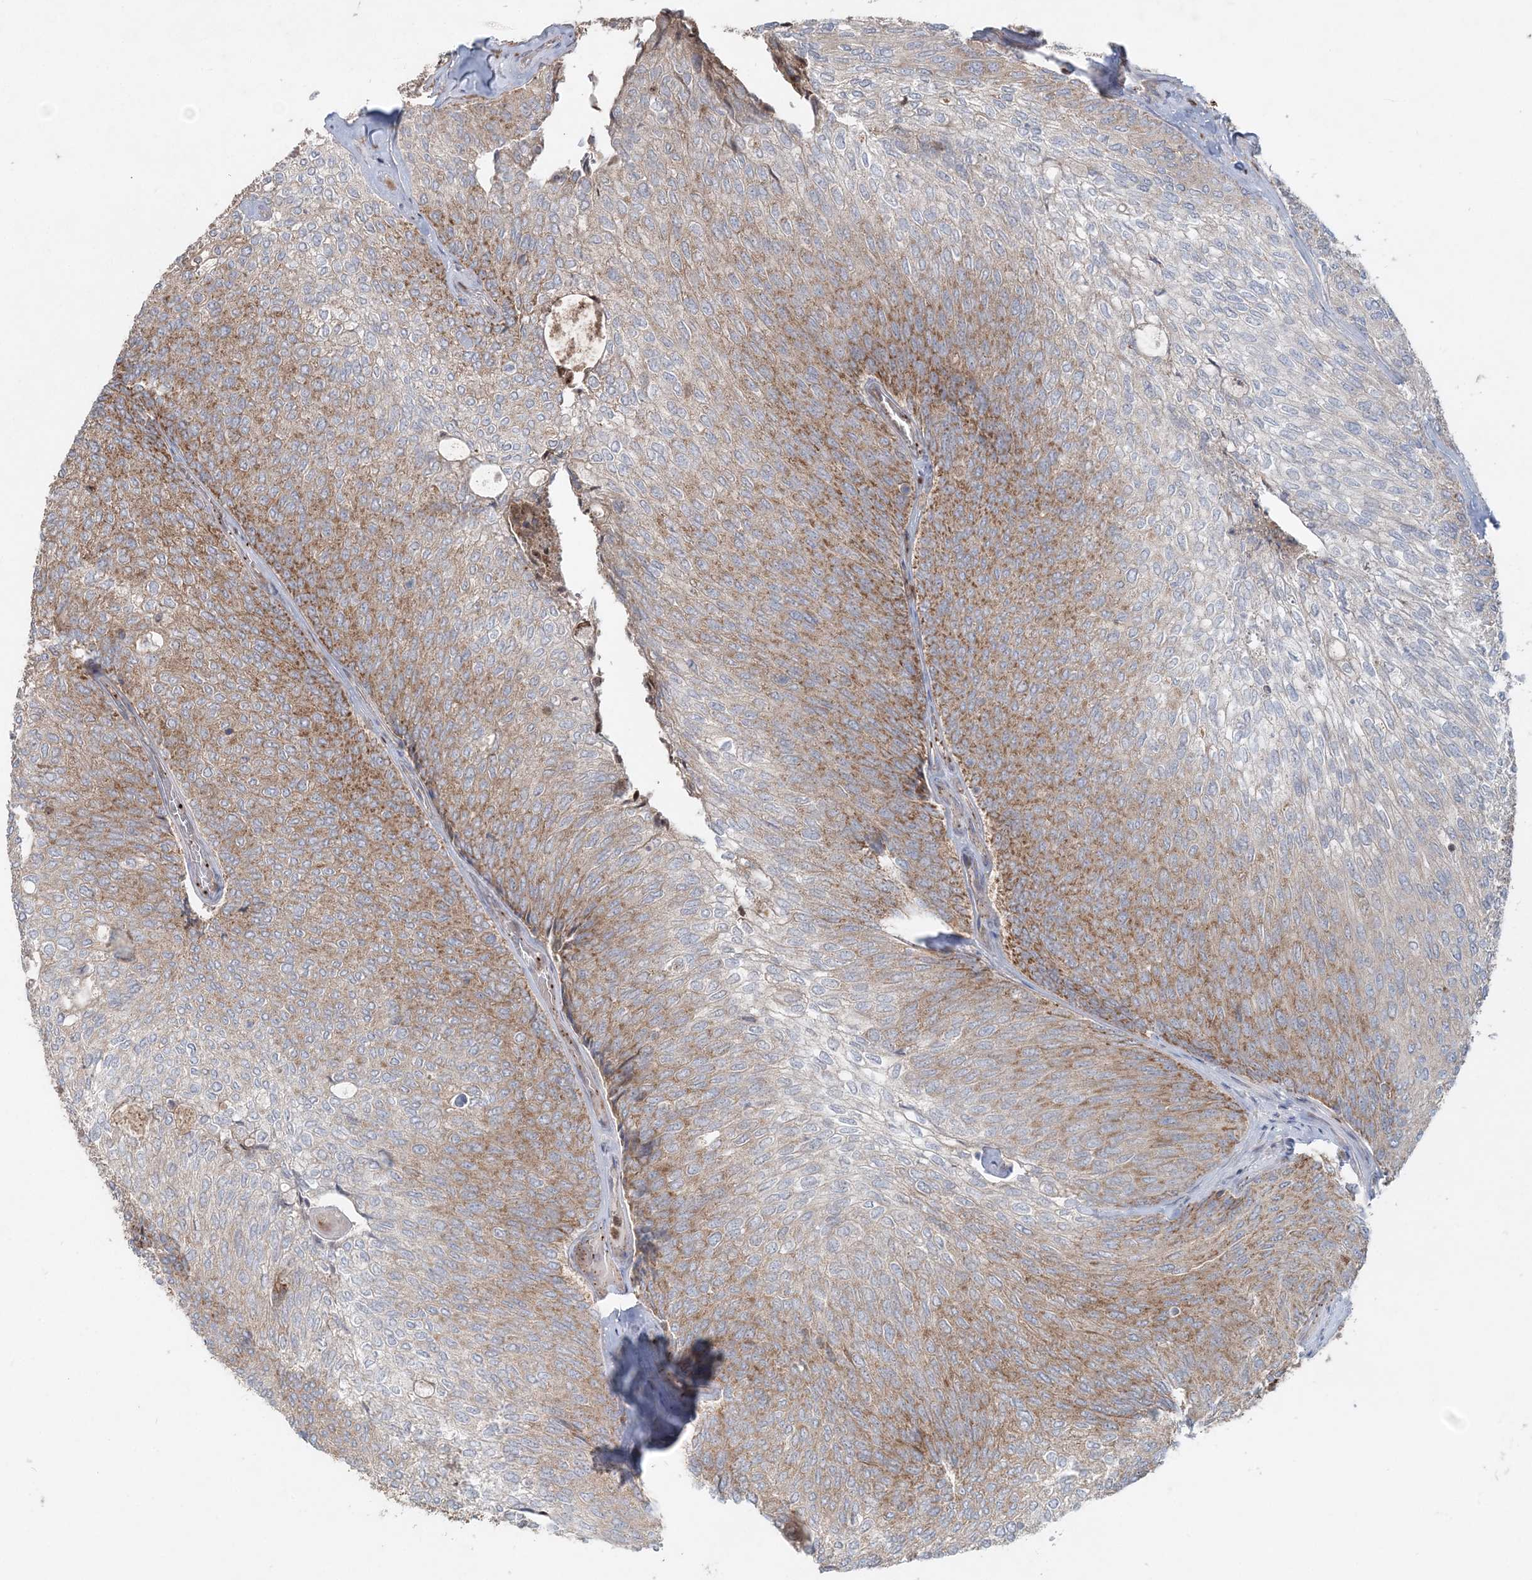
{"staining": {"intensity": "moderate", "quantity": "25%-75%", "location": "cytoplasmic/membranous"}, "tissue": "urothelial cancer", "cell_type": "Tumor cells", "image_type": "cancer", "snomed": [{"axis": "morphology", "description": "Urothelial carcinoma, Low grade"}, {"axis": "topography", "description": "Urinary bladder"}], "caption": "The immunohistochemical stain highlights moderate cytoplasmic/membranous expression in tumor cells of urothelial cancer tissue. (DAB (3,3'-diaminobenzidine) = brown stain, brightfield microscopy at high magnification).", "gene": "LRPPRC", "patient": {"sex": "female", "age": 79}}